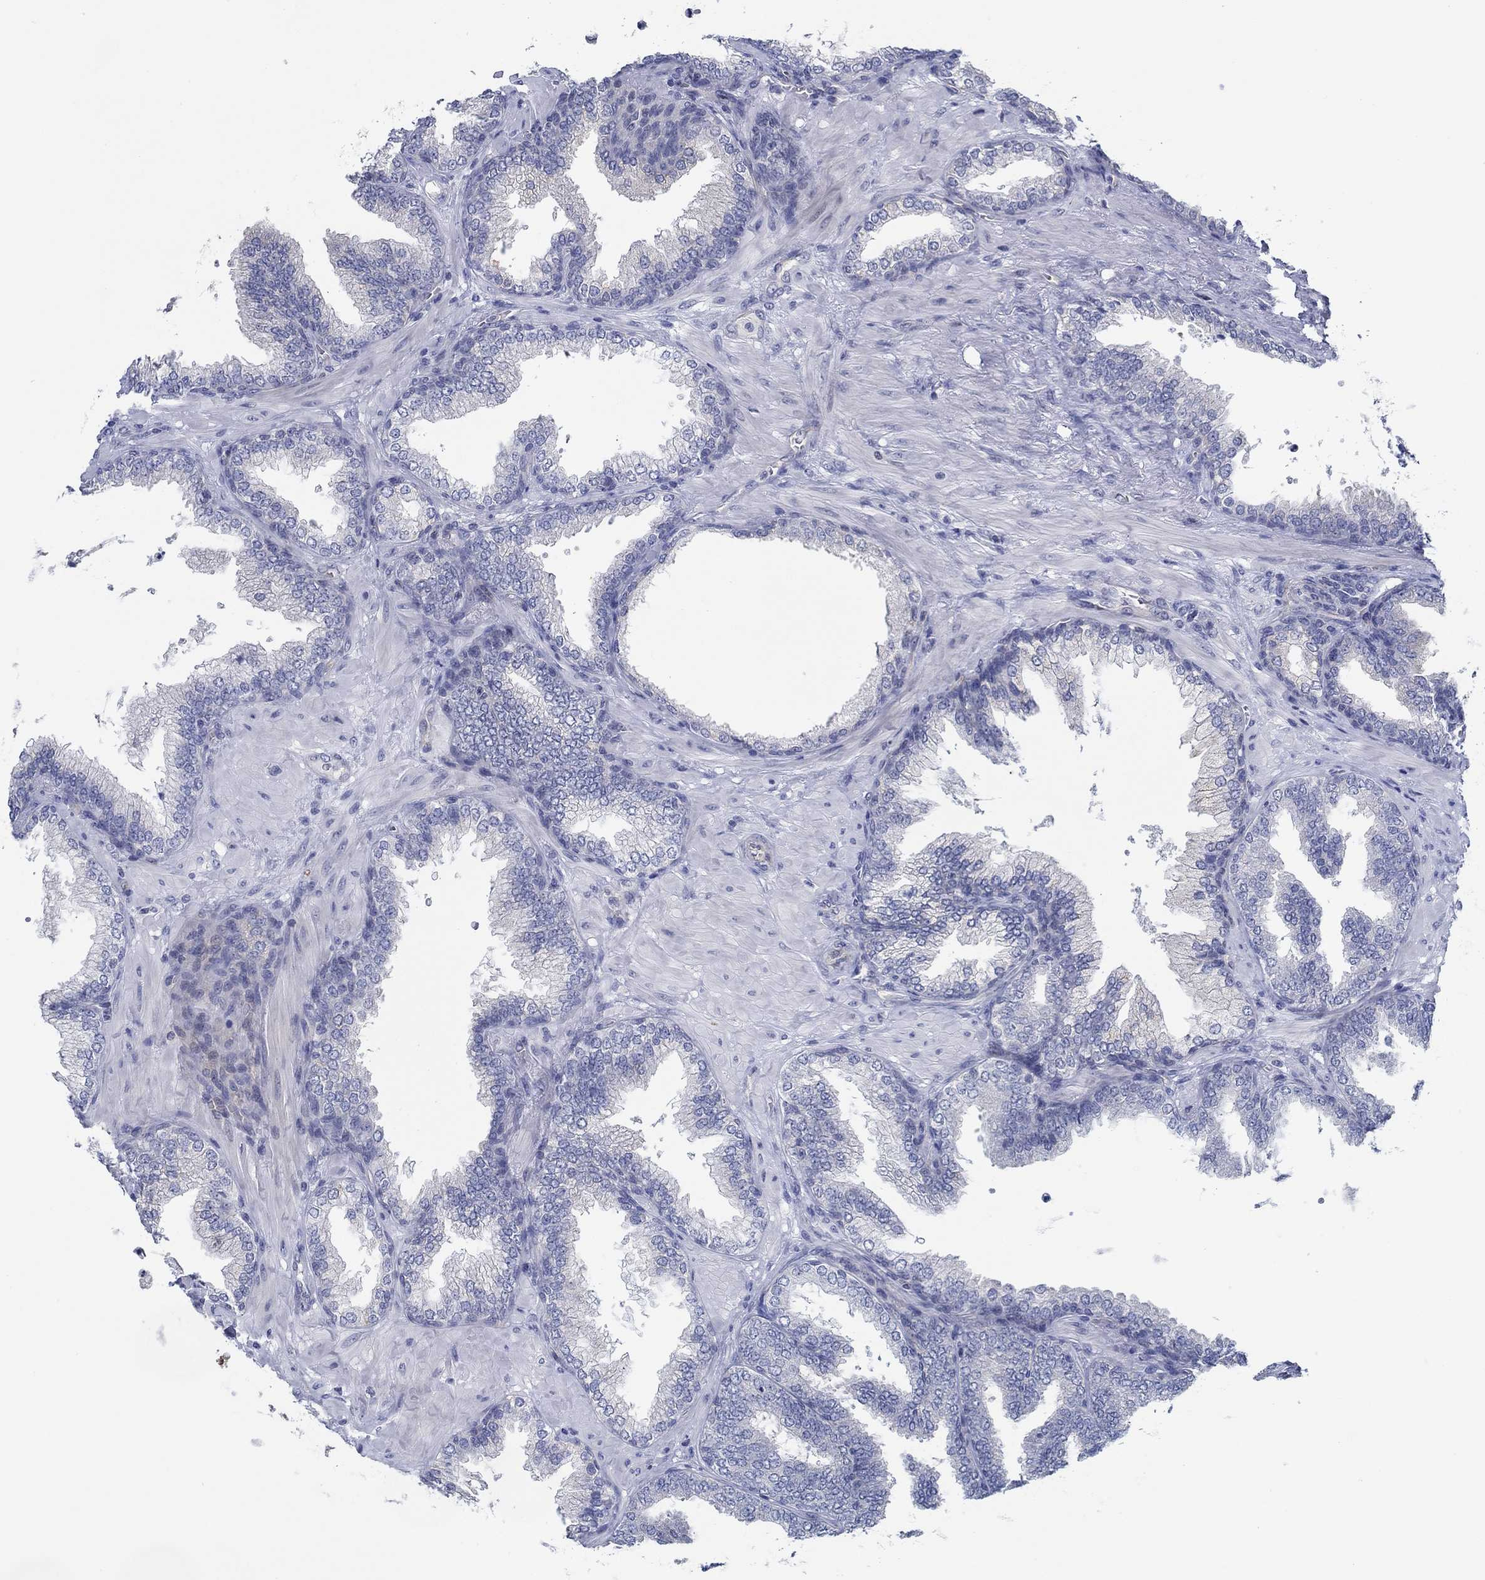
{"staining": {"intensity": "negative", "quantity": "none", "location": "none"}, "tissue": "prostate cancer", "cell_type": "Tumor cells", "image_type": "cancer", "snomed": [{"axis": "morphology", "description": "Adenocarcinoma, Low grade"}, {"axis": "topography", "description": "Prostate"}], "caption": "An immunohistochemistry (IHC) histopathology image of prostate adenocarcinoma (low-grade) is shown. There is no staining in tumor cells of prostate adenocarcinoma (low-grade).", "gene": "GJA5", "patient": {"sex": "male", "age": 68}}